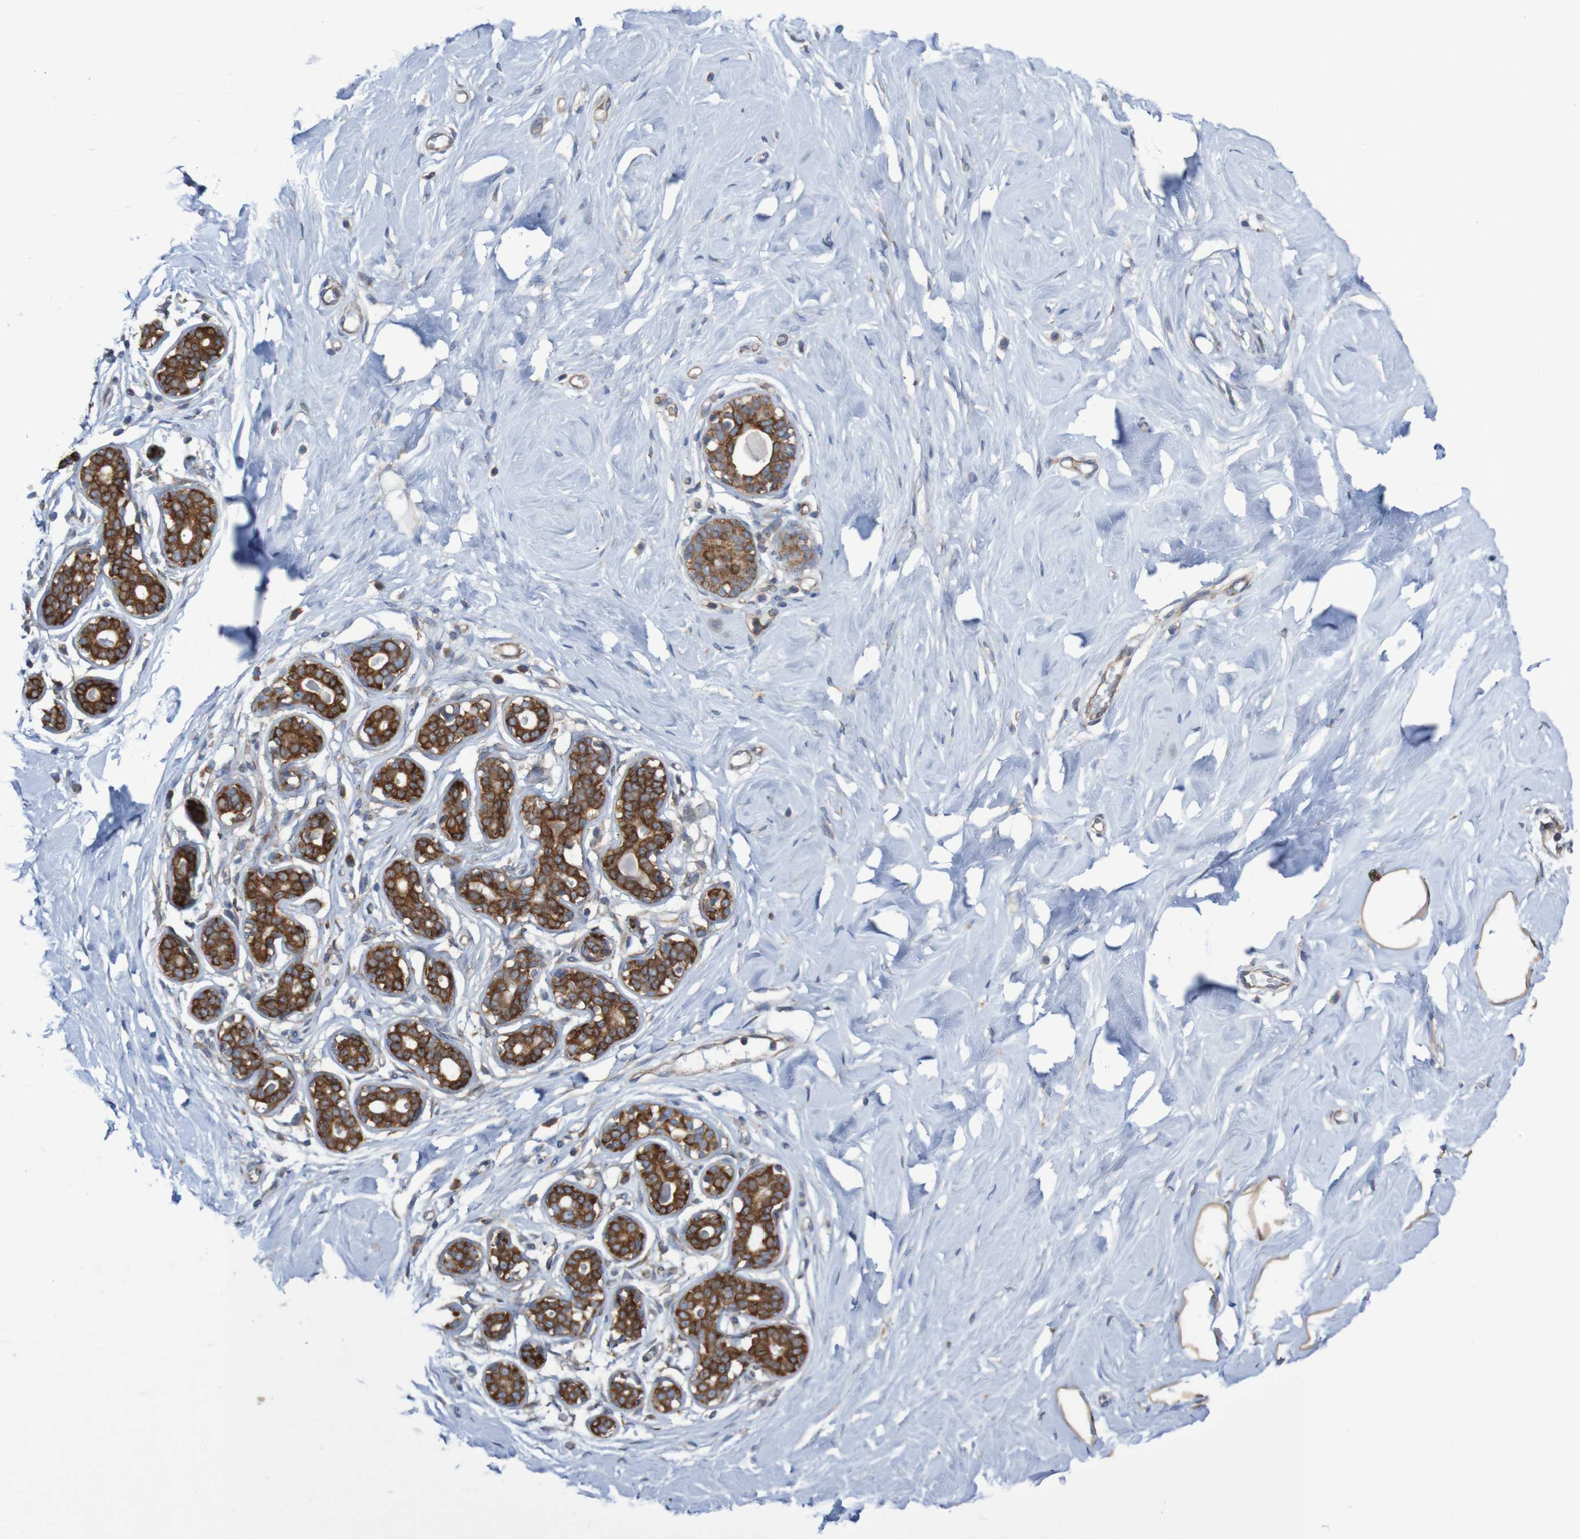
{"staining": {"intensity": "moderate", "quantity": ">75%", "location": "cytoplasmic/membranous"}, "tissue": "breast", "cell_type": "Adipocytes", "image_type": "normal", "snomed": [{"axis": "morphology", "description": "Normal tissue, NOS"}, {"axis": "topography", "description": "Breast"}], "caption": "Immunohistochemistry histopathology image of unremarkable breast: human breast stained using IHC exhibits medium levels of moderate protein expression localized specifically in the cytoplasmic/membranous of adipocytes, appearing as a cytoplasmic/membranous brown color.", "gene": "LRRC47", "patient": {"sex": "female", "age": 23}}